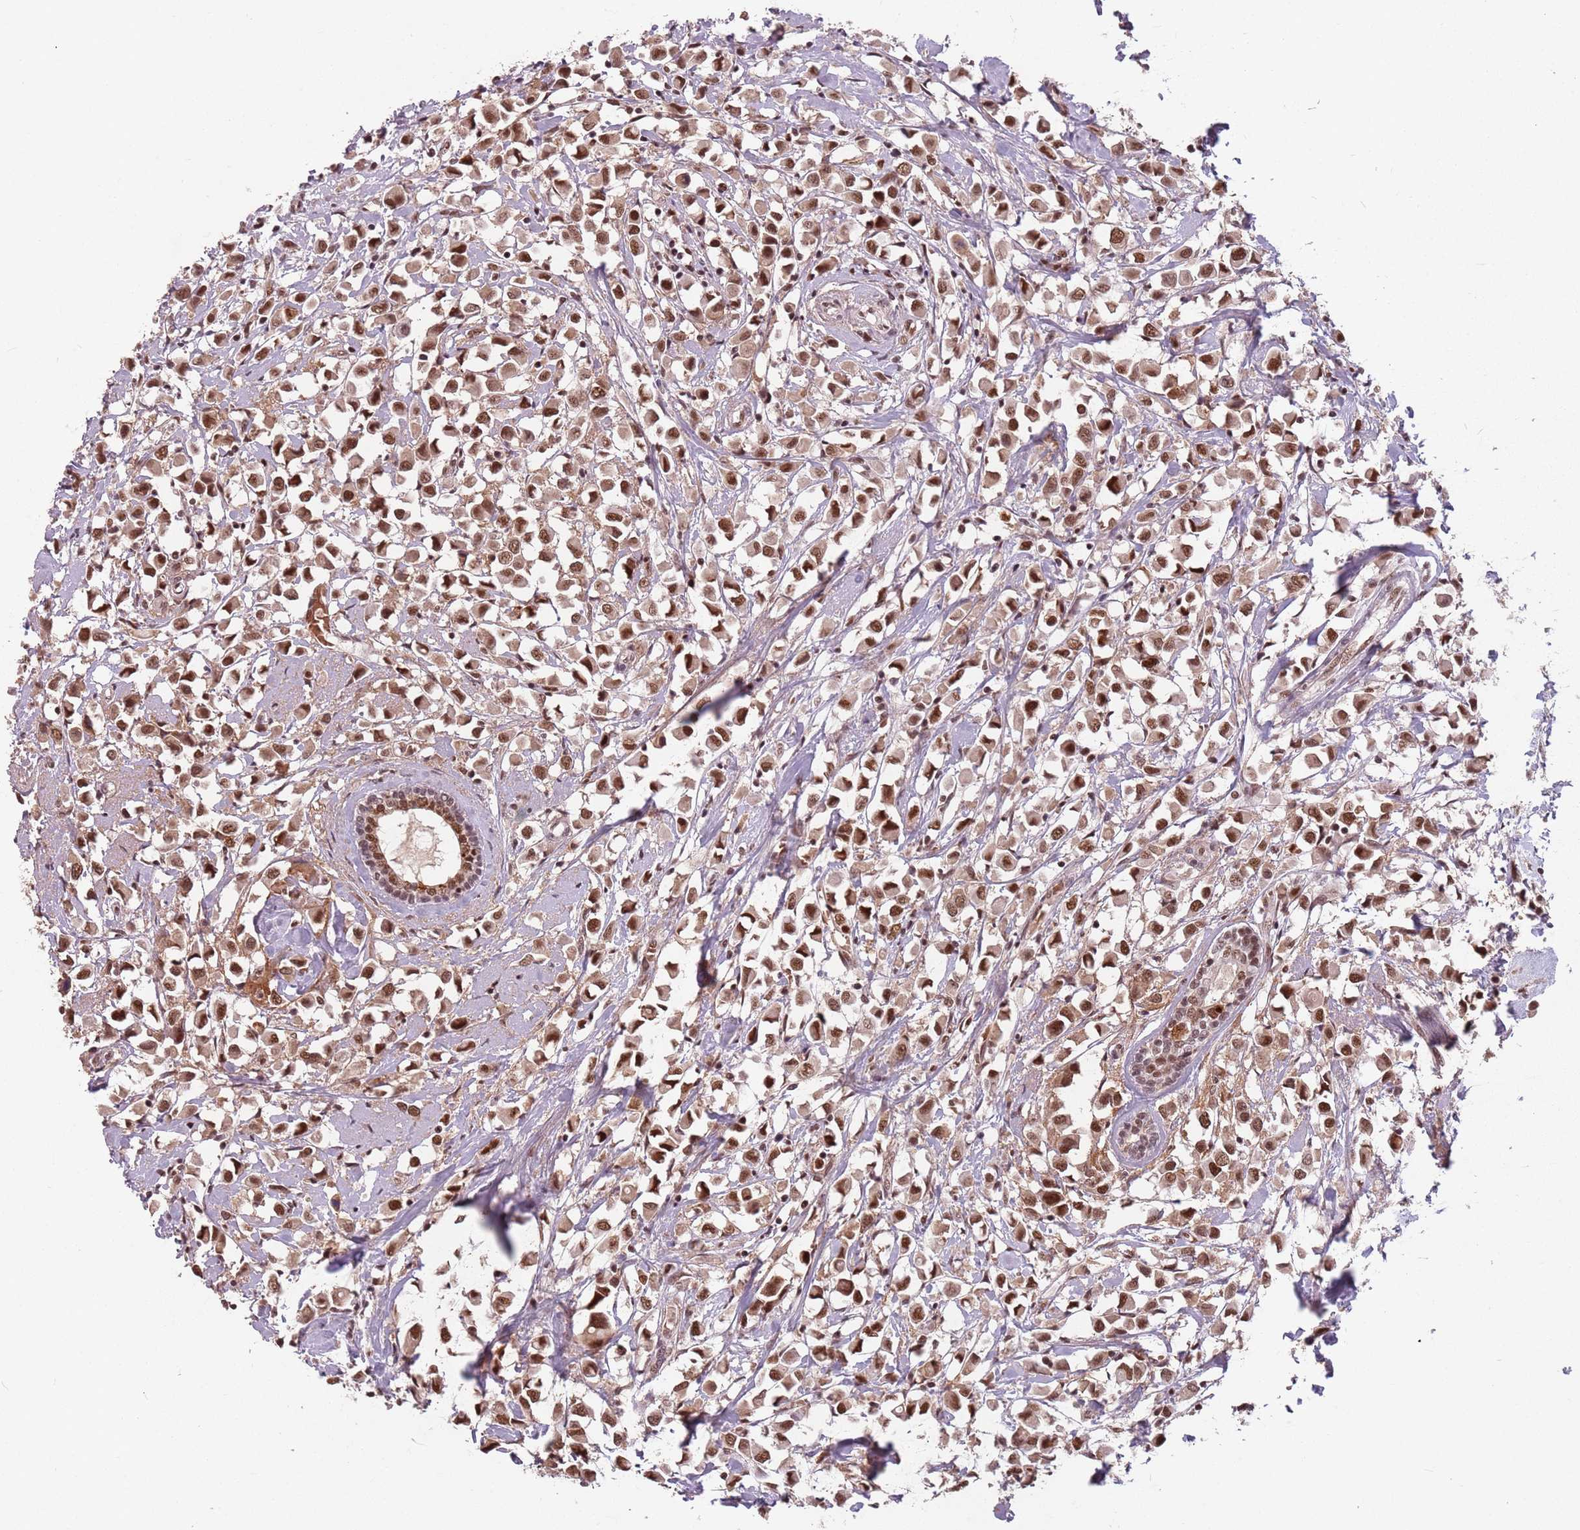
{"staining": {"intensity": "moderate", "quantity": ">75%", "location": "nuclear"}, "tissue": "breast cancer", "cell_type": "Tumor cells", "image_type": "cancer", "snomed": [{"axis": "morphology", "description": "Duct carcinoma"}, {"axis": "topography", "description": "Breast"}], "caption": "Moderate nuclear protein staining is appreciated in about >75% of tumor cells in breast cancer (intraductal carcinoma).", "gene": "NCBP1", "patient": {"sex": "female", "age": 61}}